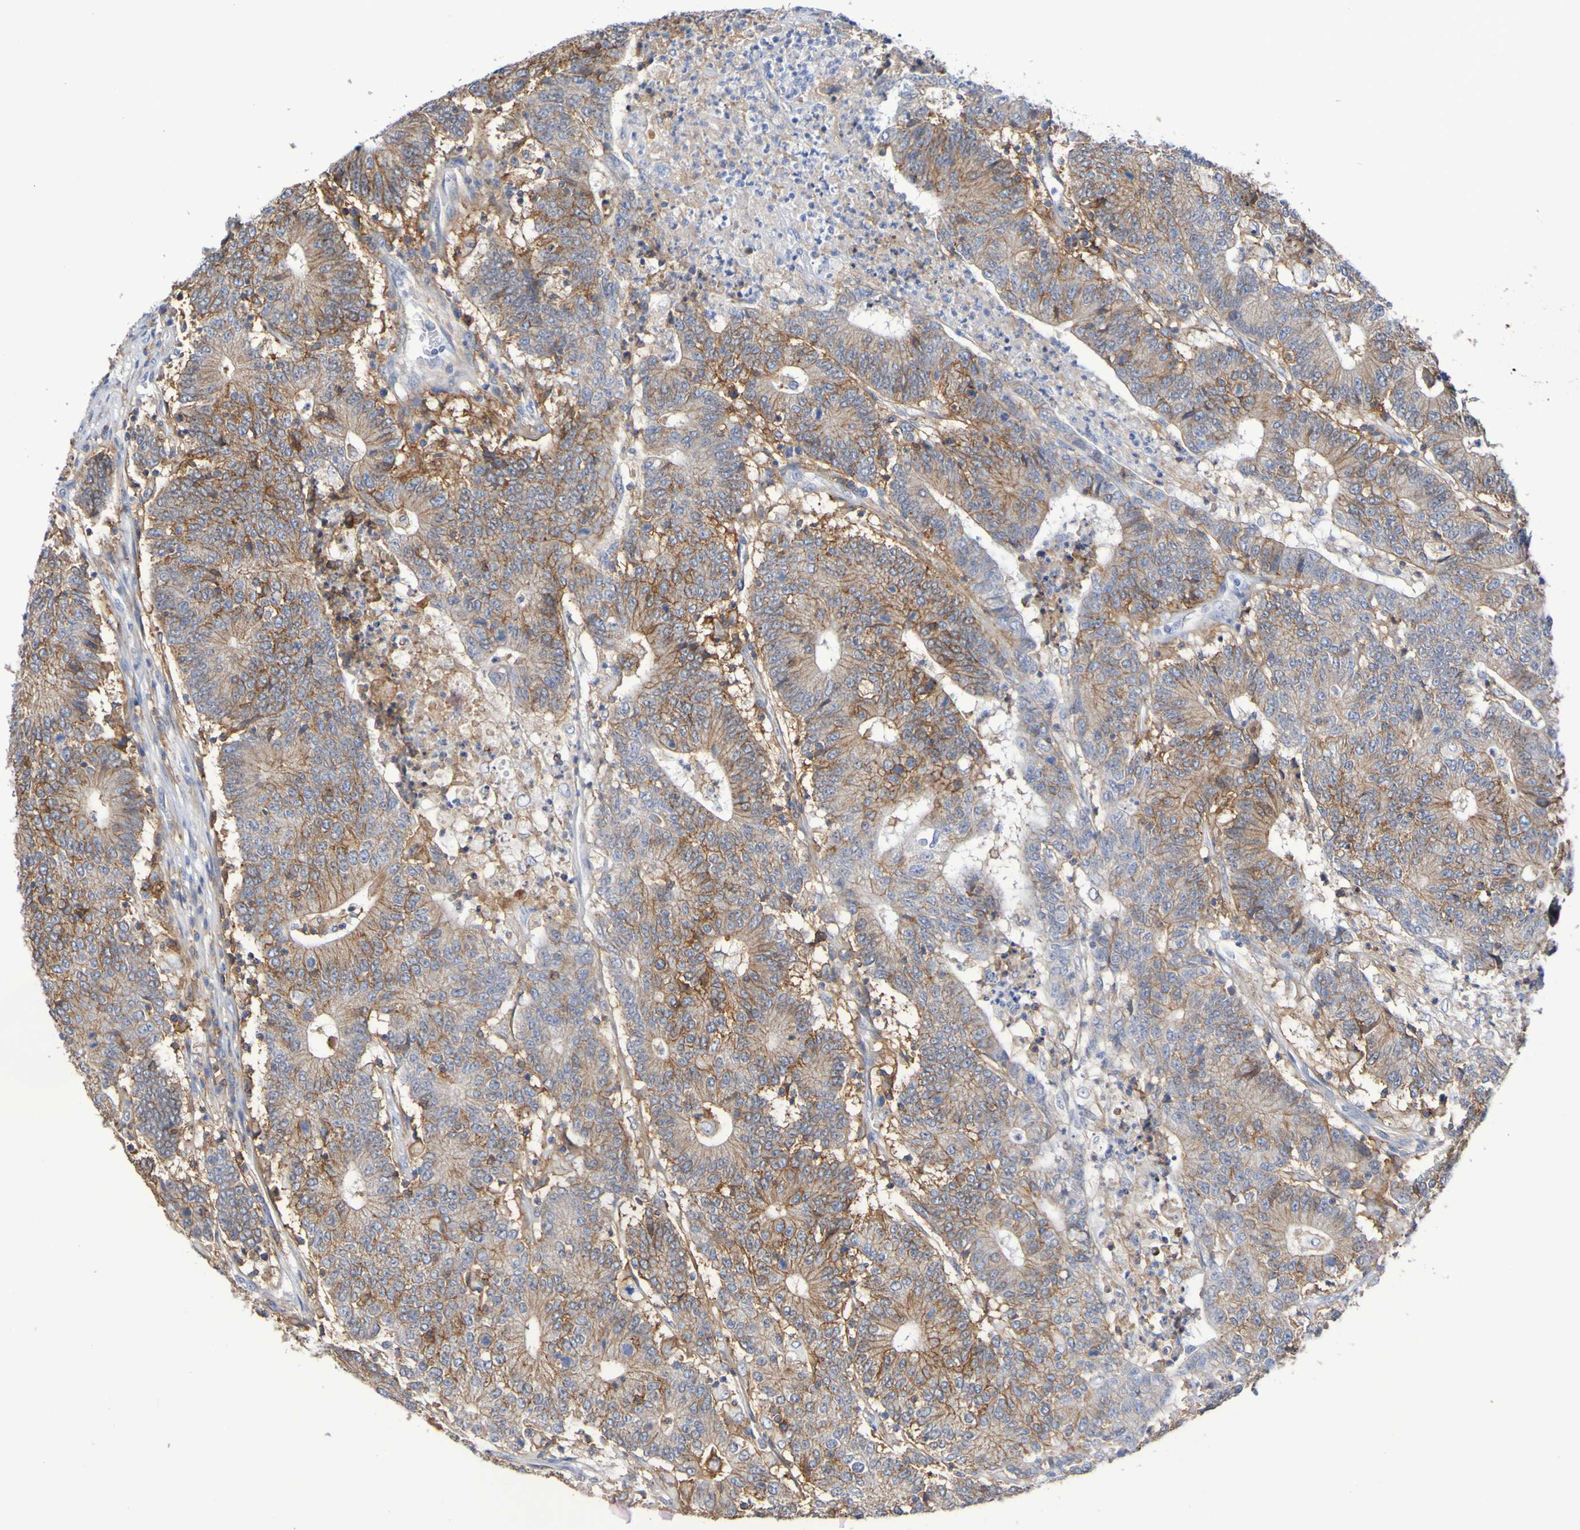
{"staining": {"intensity": "moderate", "quantity": ">75%", "location": "cytoplasmic/membranous"}, "tissue": "colorectal cancer", "cell_type": "Tumor cells", "image_type": "cancer", "snomed": [{"axis": "morphology", "description": "Normal tissue, NOS"}, {"axis": "morphology", "description": "Adenocarcinoma, NOS"}, {"axis": "topography", "description": "Colon"}], "caption": "Protein expression analysis of human colorectal cancer (adenocarcinoma) reveals moderate cytoplasmic/membranous positivity in about >75% of tumor cells. The staining was performed using DAB (3,3'-diaminobenzidine) to visualize the protein expression in brown, while the nuclei were stained in blue with hematoxylin (Magnification: 20x).", "gene": "SLC3A2", "patient": {"sex": "female", "age": 75}}